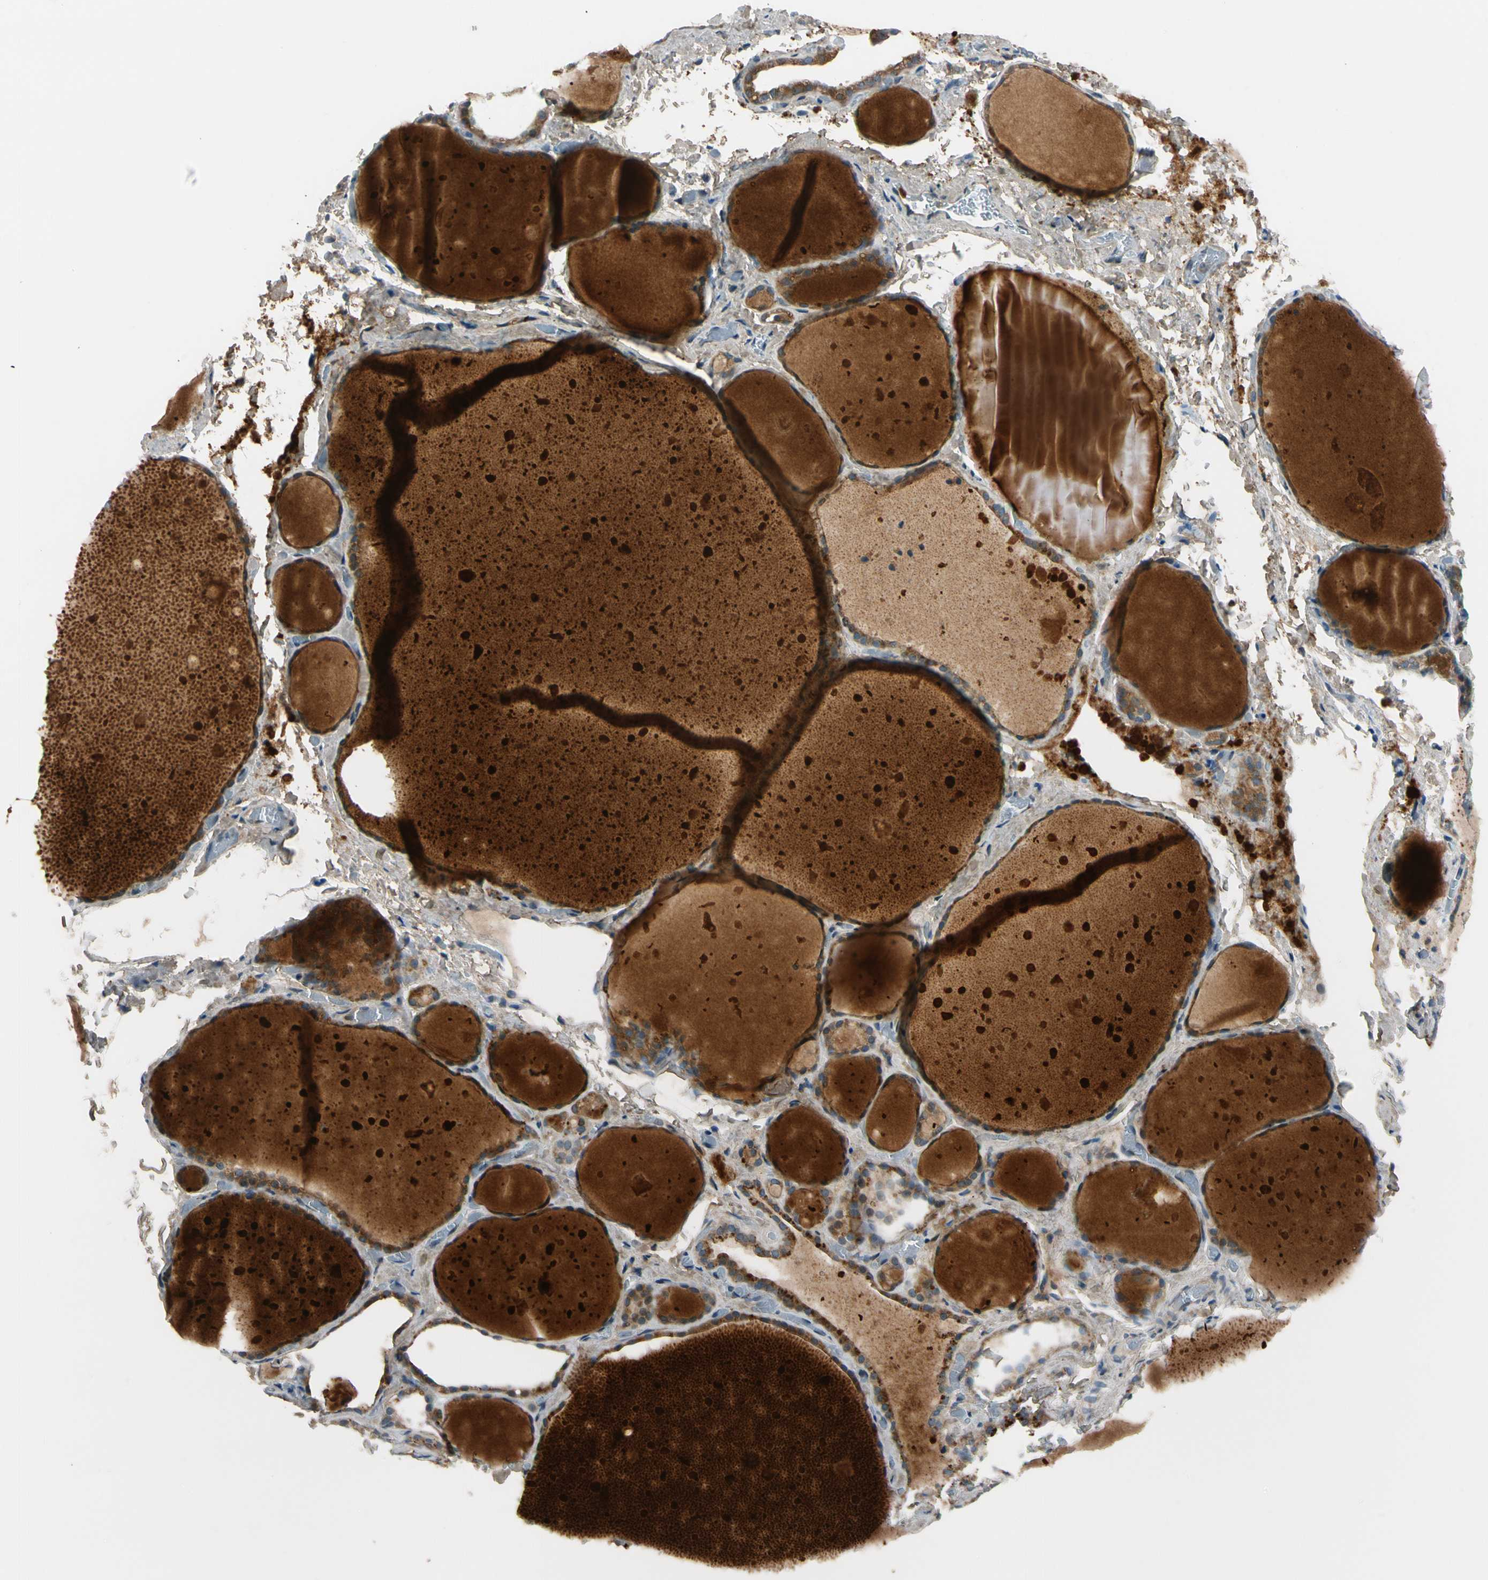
{"staining": {"intensity": "moderate", "quantity": ">75%", "location": "cytoplasmic/membranous"}, "tissue": "thyroid gland", "cell_type": "Glandular cells", "image_type": "normal", "snomed": [{"axis": "morphology", "description": "Normal tissue, NOS"}, {"axis": "topography", "description": "Thyroid gland"}], "caption": "Glandular cells reveal medium levels of moderate cytoplasmic/membranous expression in approximately >75% of cells in unremarkable human thyroid gland.", "gene": "MST1R", "patient": {"sex": "male", "age": 76}}